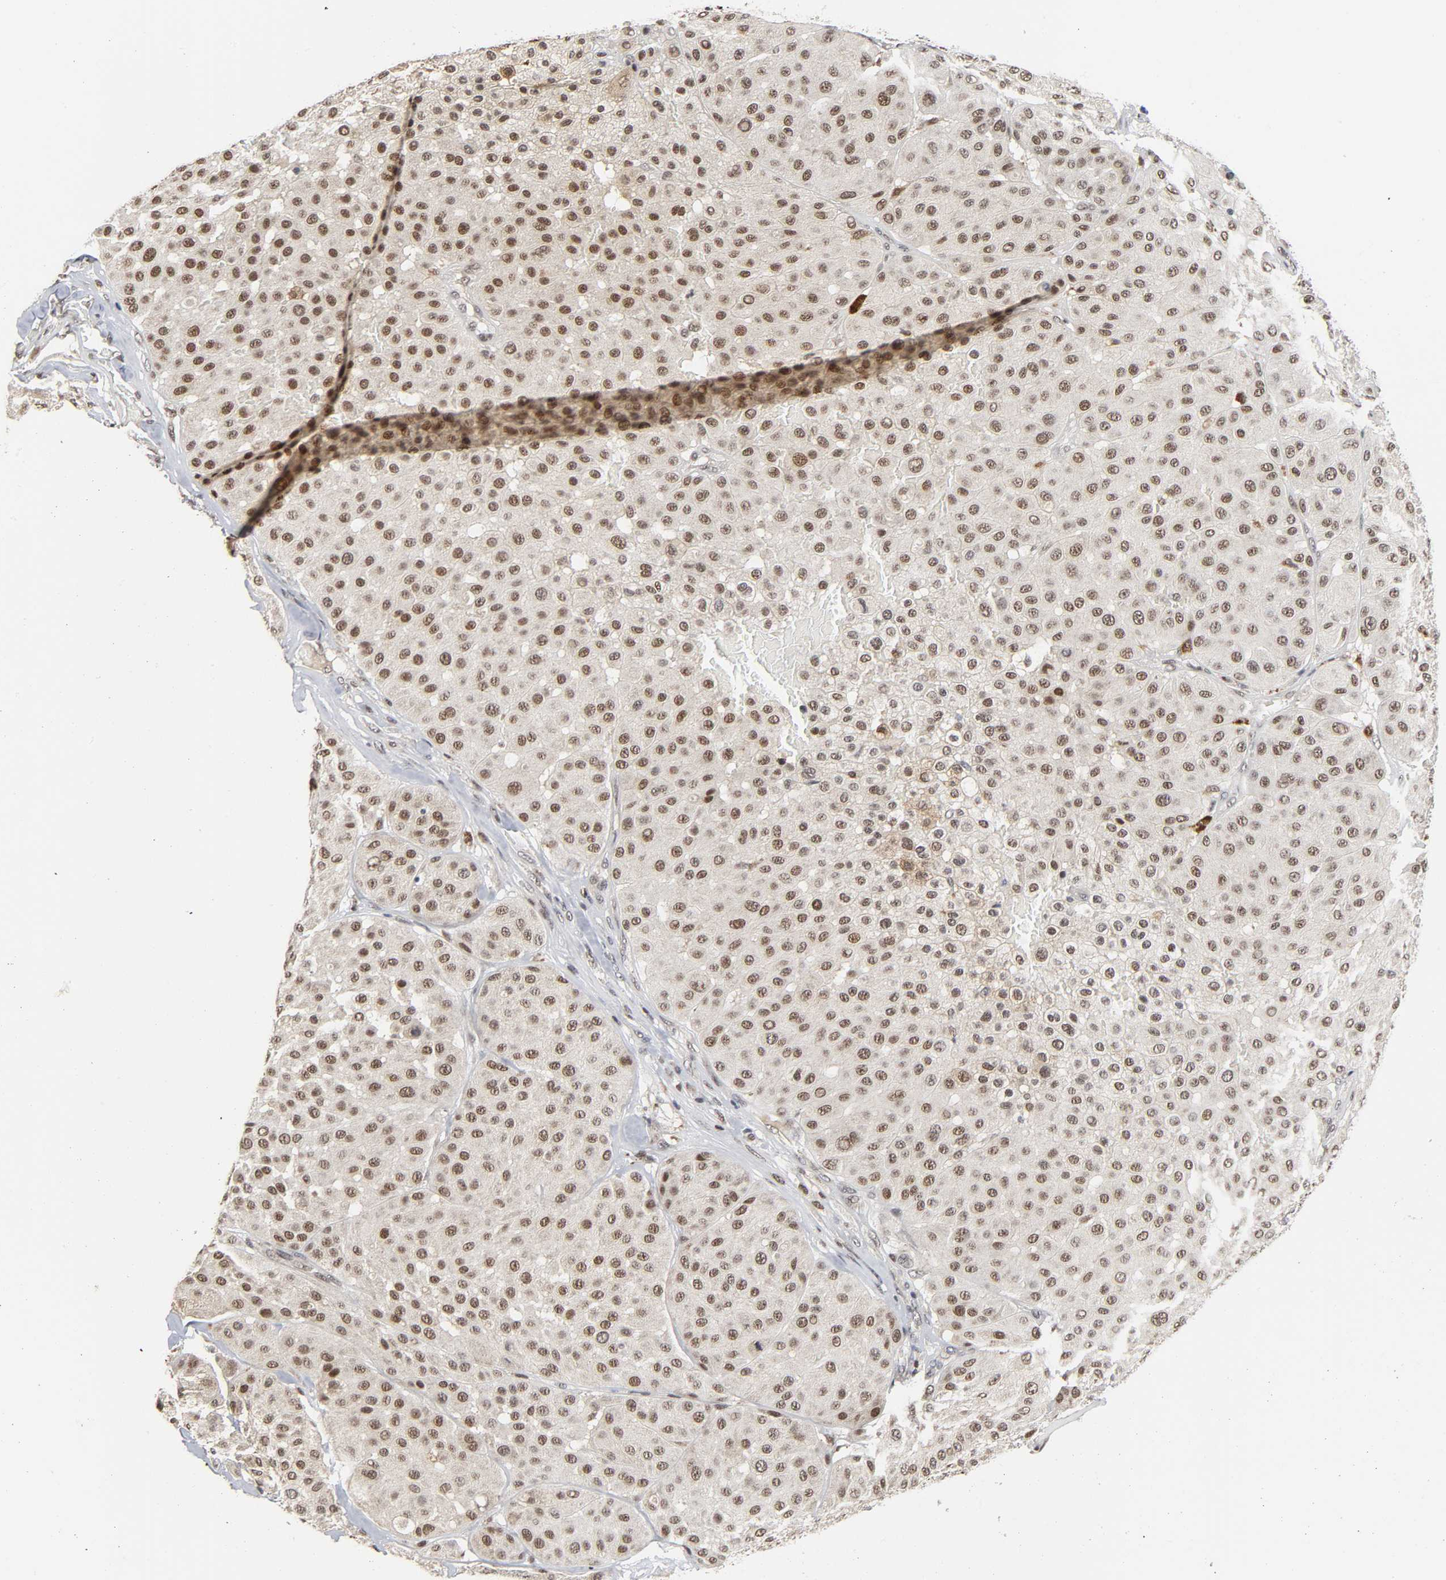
{"staining": {"intensity": "moderate", "quantity": ">75%", "location": "nuclear"}, "tissue": "melanoma", "cell_type": "Tumor cells", "image_type": "cancer", "snomed": [{"axis": "morphology", "description": "Normal tissue, NOS"}, {"axis": "morphology", "description": "Malignant melanoma, Metastatic site"}, {"axis": "topography", "description": "Skin"}], "caption": "This image demonstrates IHC staining of malignant melanoma (metastatic site), with medium moderate nuclear positivity in about >75% of tumor cells.", "gene": "KAT2B", "patient": {"sex": "male", "age": 41}}